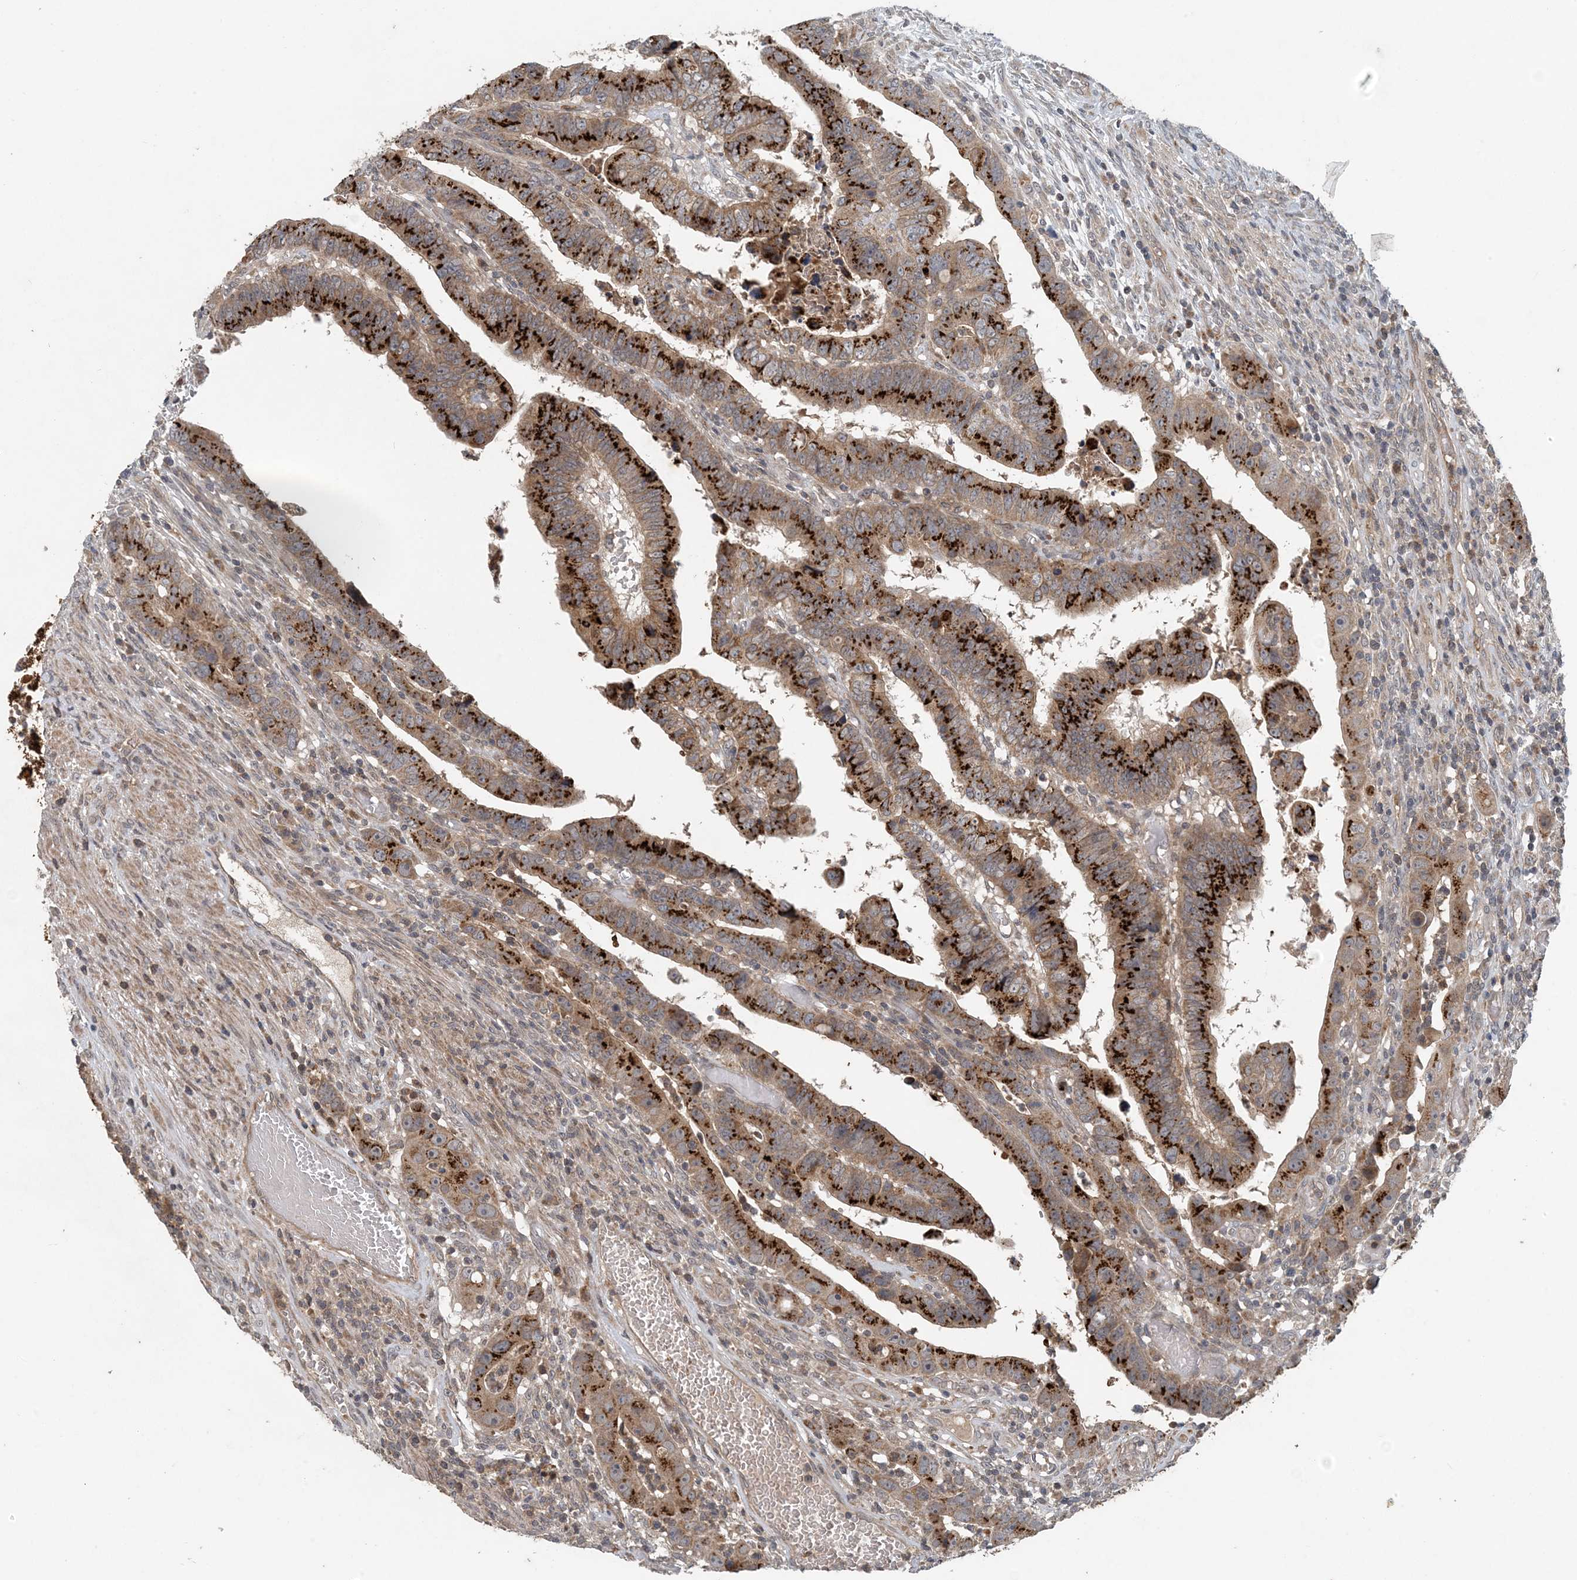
{"staining": {"intensity": "strong", "quantity": ">75%", "location": "cytoplasmic/membranous"}, "tissue": "colorectal cancer", "cell_type": "Tumor cells", "image_type": "cancer", "snomed": [{"axis": "morphology", "description": "Normal tissue, NOS"}, {"axis": "morphology", "description": "Adenocarcinoma, NOS"}, {"axis": "topography", "description": "Rectum"}], "caption": "IHC image of neoplastic tissue: human colorectal cancer stained using IHC shows high levels of strong protein expression localized specifically in the cytoplasmic/membranous of tumor cells, appearing as a cytoplasmic/membranous brown color.", "gene": "MYO9B", "patient": {"sex": "female", "age": 65}}